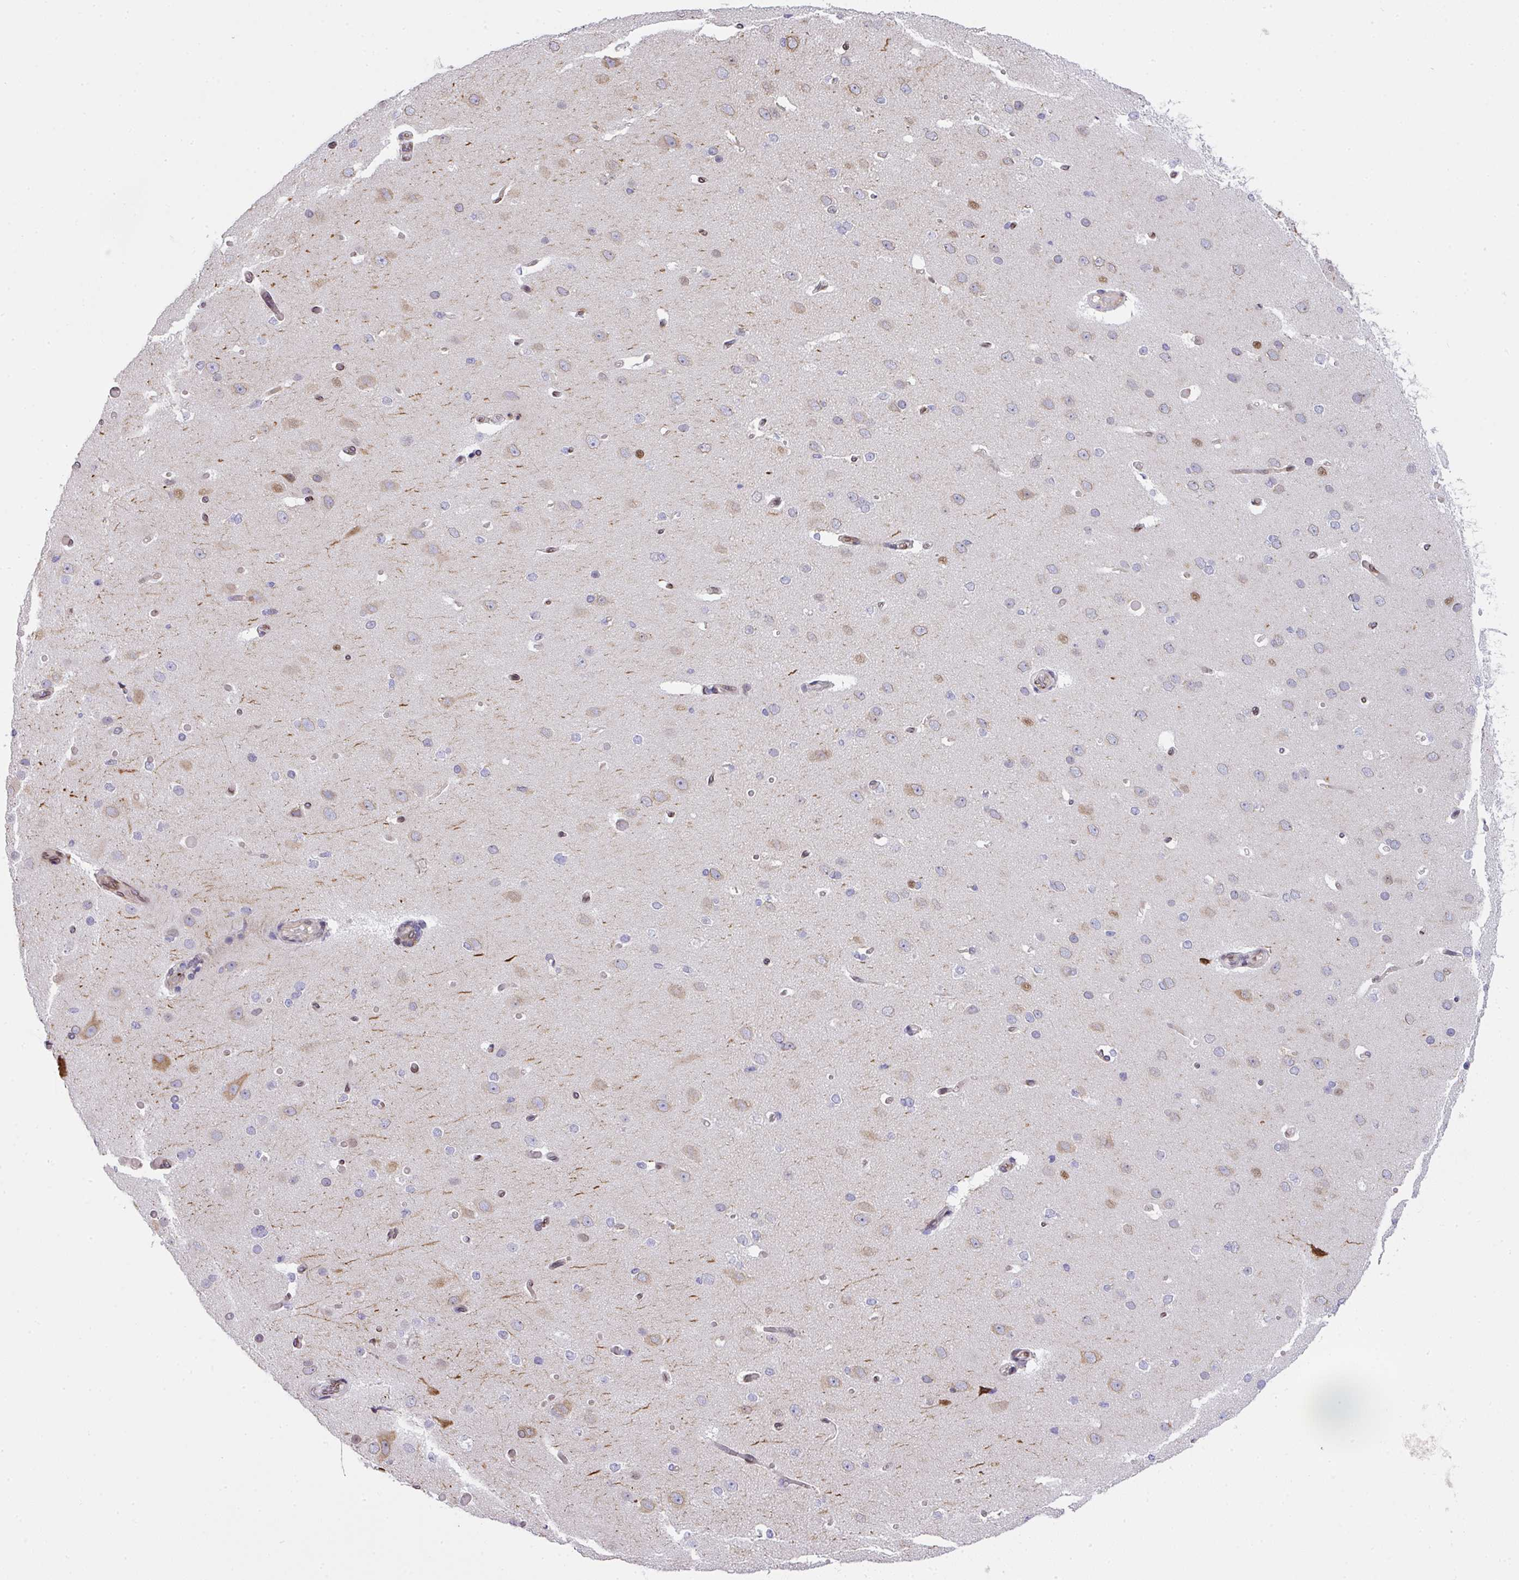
{"staining": {"intensity": "negative", "quantity": "none", "location": "none"}, "tissue": "cerebral cortex", "cell_type": "Endothelial cells", "image_type": "normal", "snomed": [{"axis": "morphology", "description": "Normal tissue, NOS"}, {"axis": "morphology", "description": "Inflammation, NOS"}, {"axis": "topography", "description": "Cerebral cortex"}], "caption": "Immunohistochemistry image of normal cerebral cortex: human cerebral cortex stained with DAB (3,3'-diaminobenzidine) reveals no significant protein positivity in endothelial cells.", "gene": "PLK1", "patient": {"sex": "male", "age": 6}}